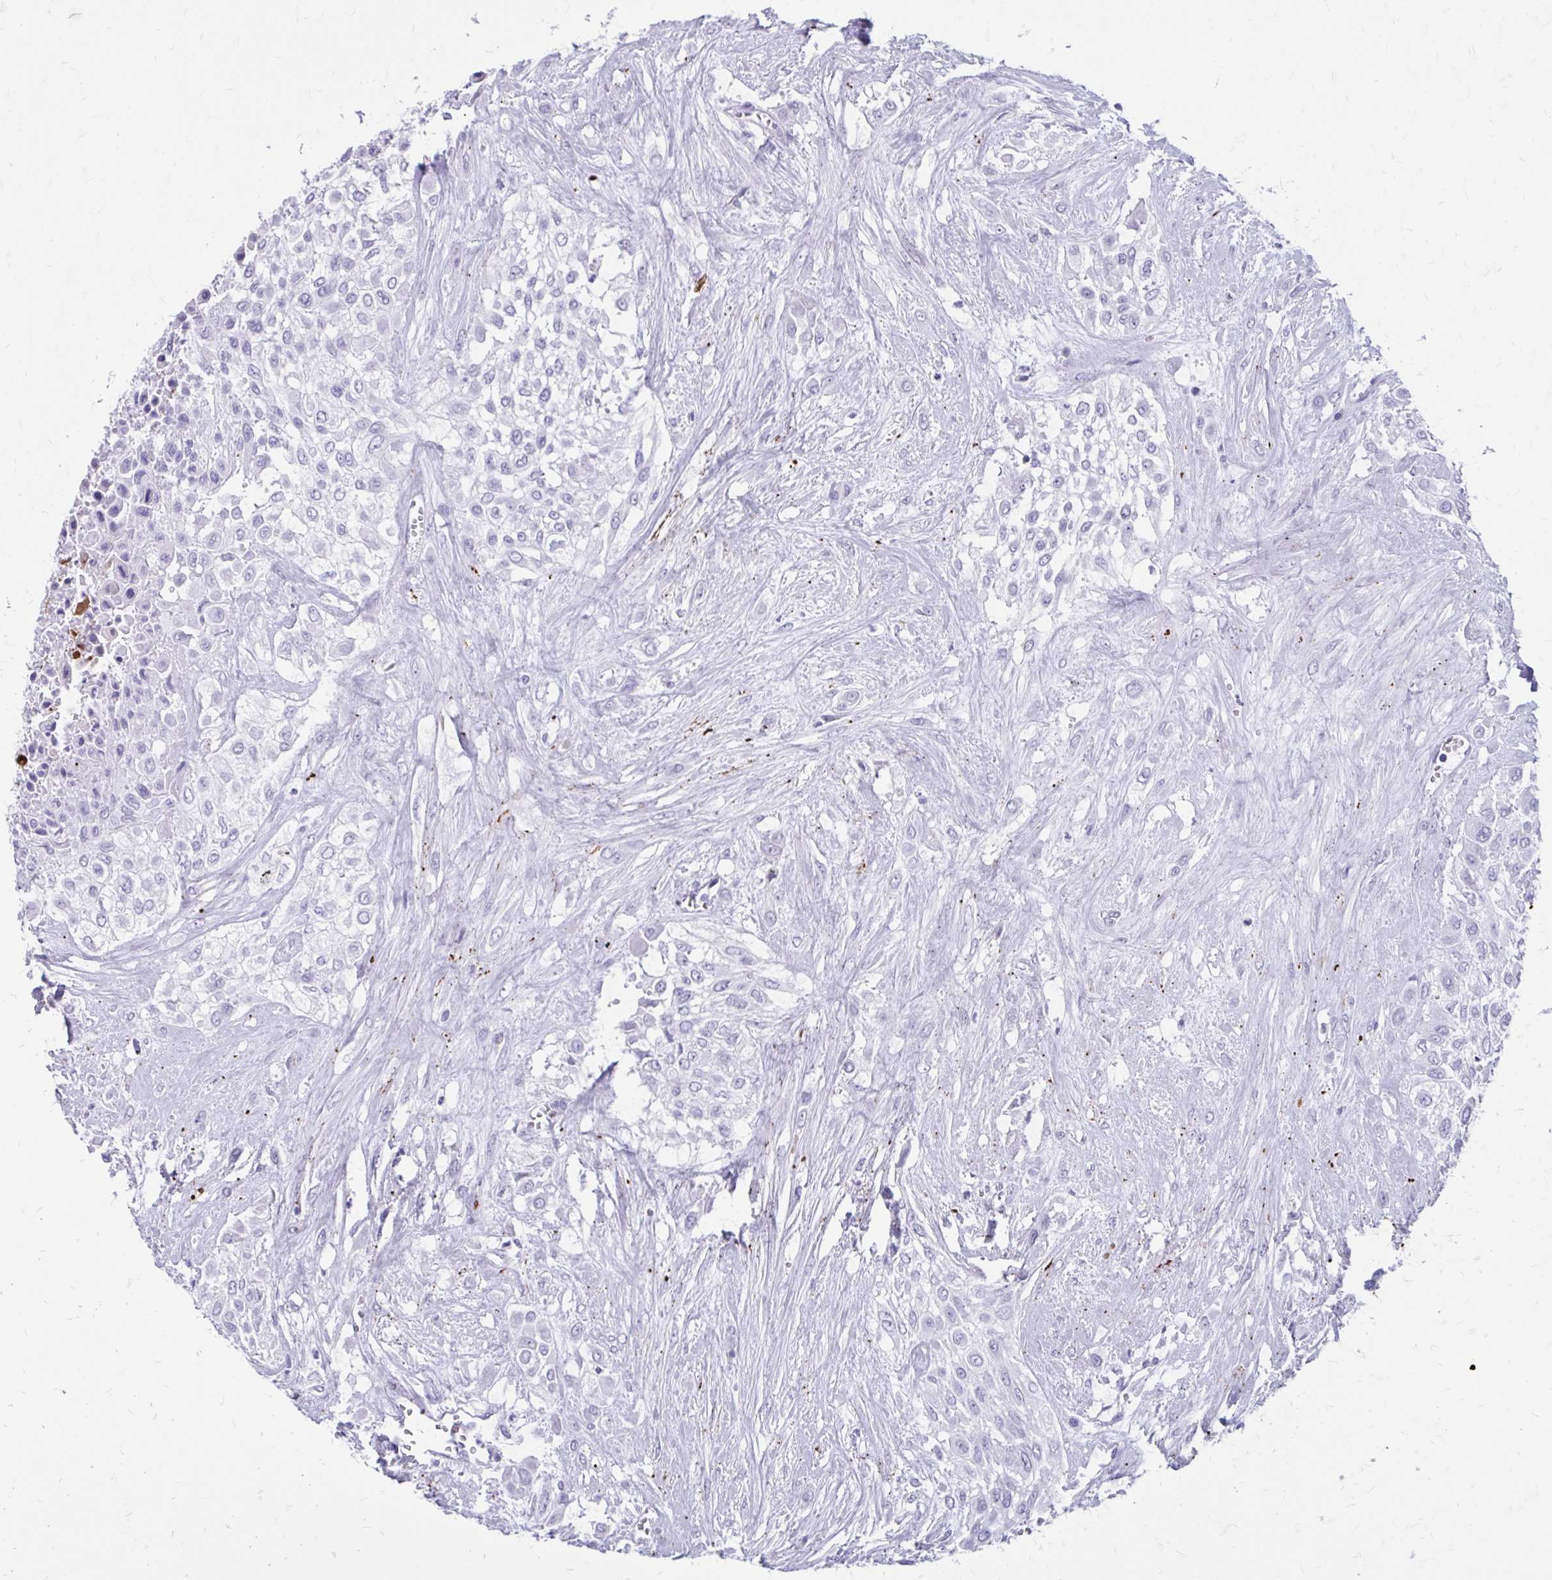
{"staining": {"intensity": "negative", "quantity": "none", "location": "none"}, "tissue": "urothelial cancer", "cell_type": "Tumor cells", "image_type": "cancer", "snomed": [{"axis": "morphology", "description": "Urothelial carcinoma, High grade"}, {"axis": "topography", "description": "Urinary bladder"}], "caption": "Immunohistochemistry (IHC) histopathology image of neoplastic tissue: urothelial cancer stained with DAB exhibits no significant protein expression in tumor cells. (Brightfield microscopy of DAB IHC at high magnification).", "gene": "SATL1", "patient": {"sex": "male", "age": 57}}